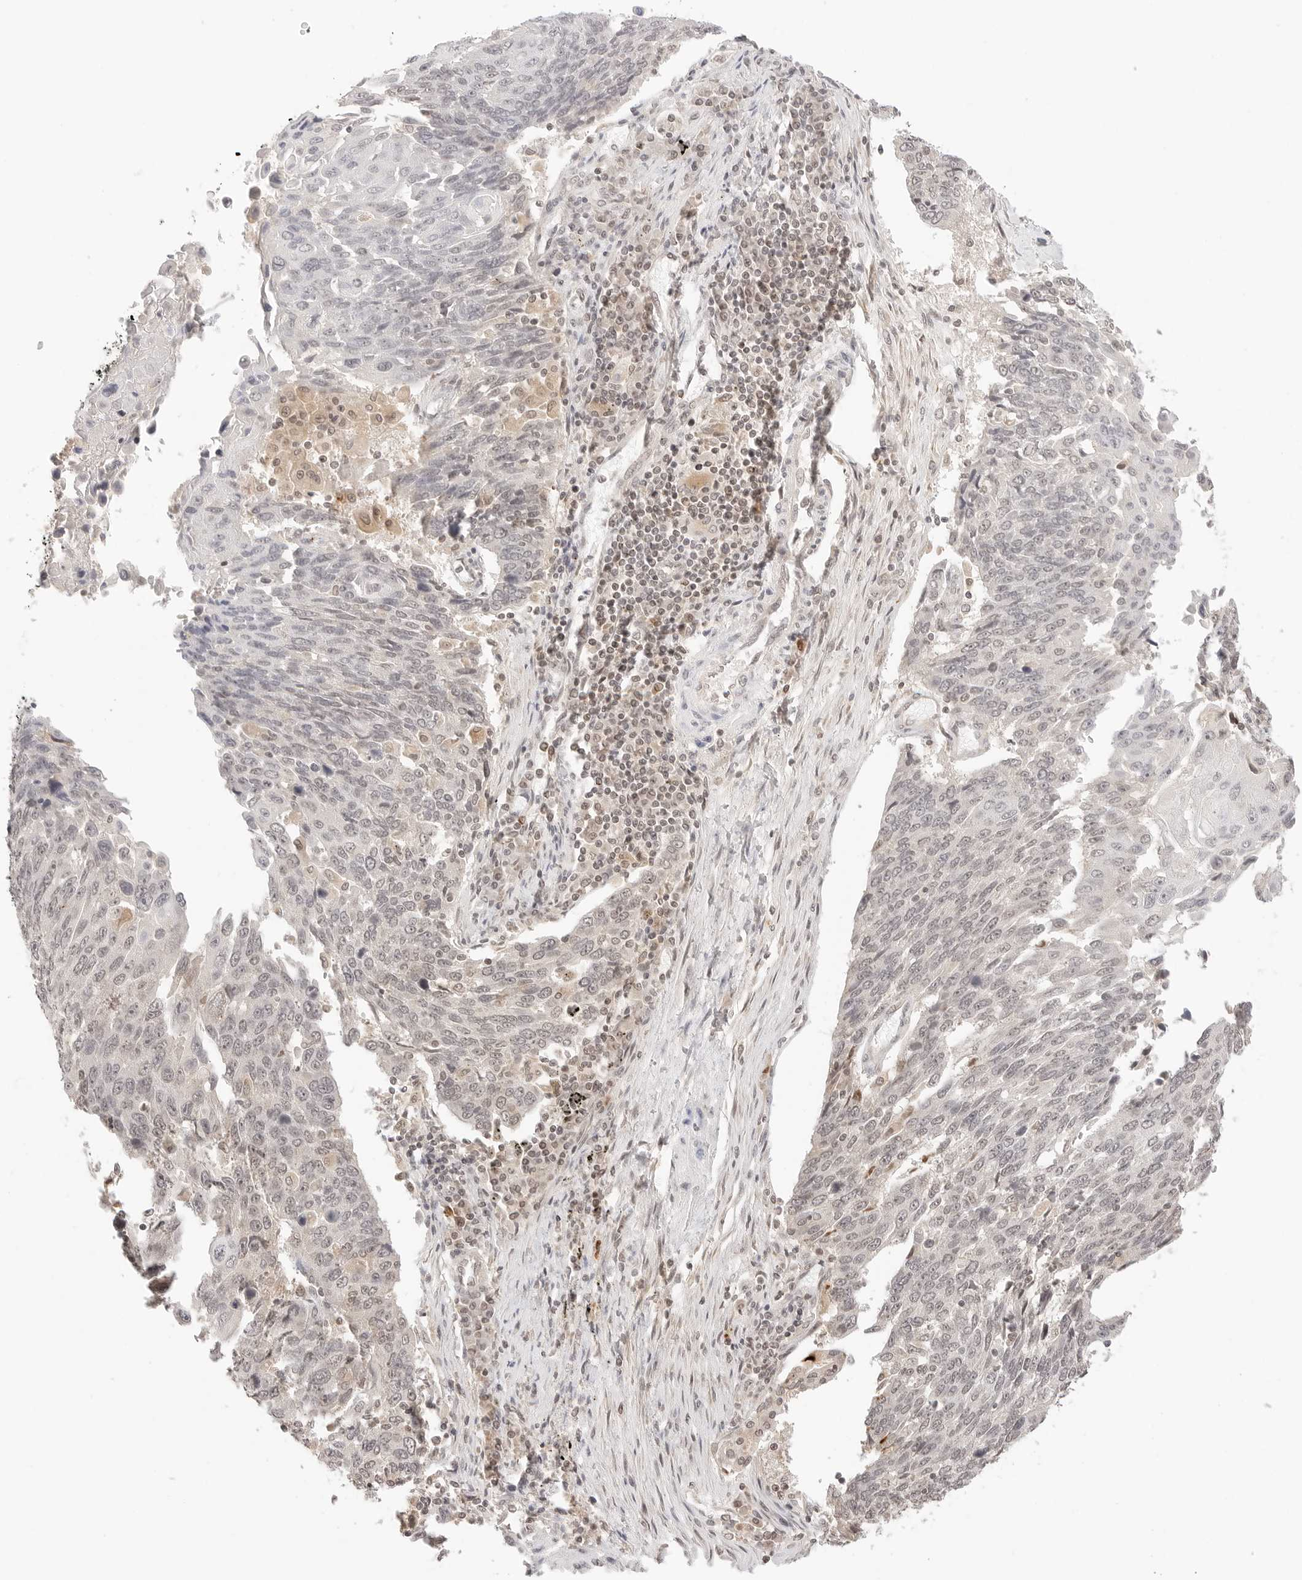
{"staining": {"intensity": "weak", "quantity": "<25%", "location": "nuclear"}, "tissue": "lung cancer", "cell_type": "Tumor cells", "image_type": "cancer", "snomed": [{"axis": "morphology", "description": "Squamous cell carcinoma, NOS"}, {"axis": "topography", "description": "Lung"}], "caption": "Tumor cells show no significant protein expression in squamous cell carcinoma (lung).", "gene": "SEPTIN4", "patient": {"sex": "male", "age": 66}}